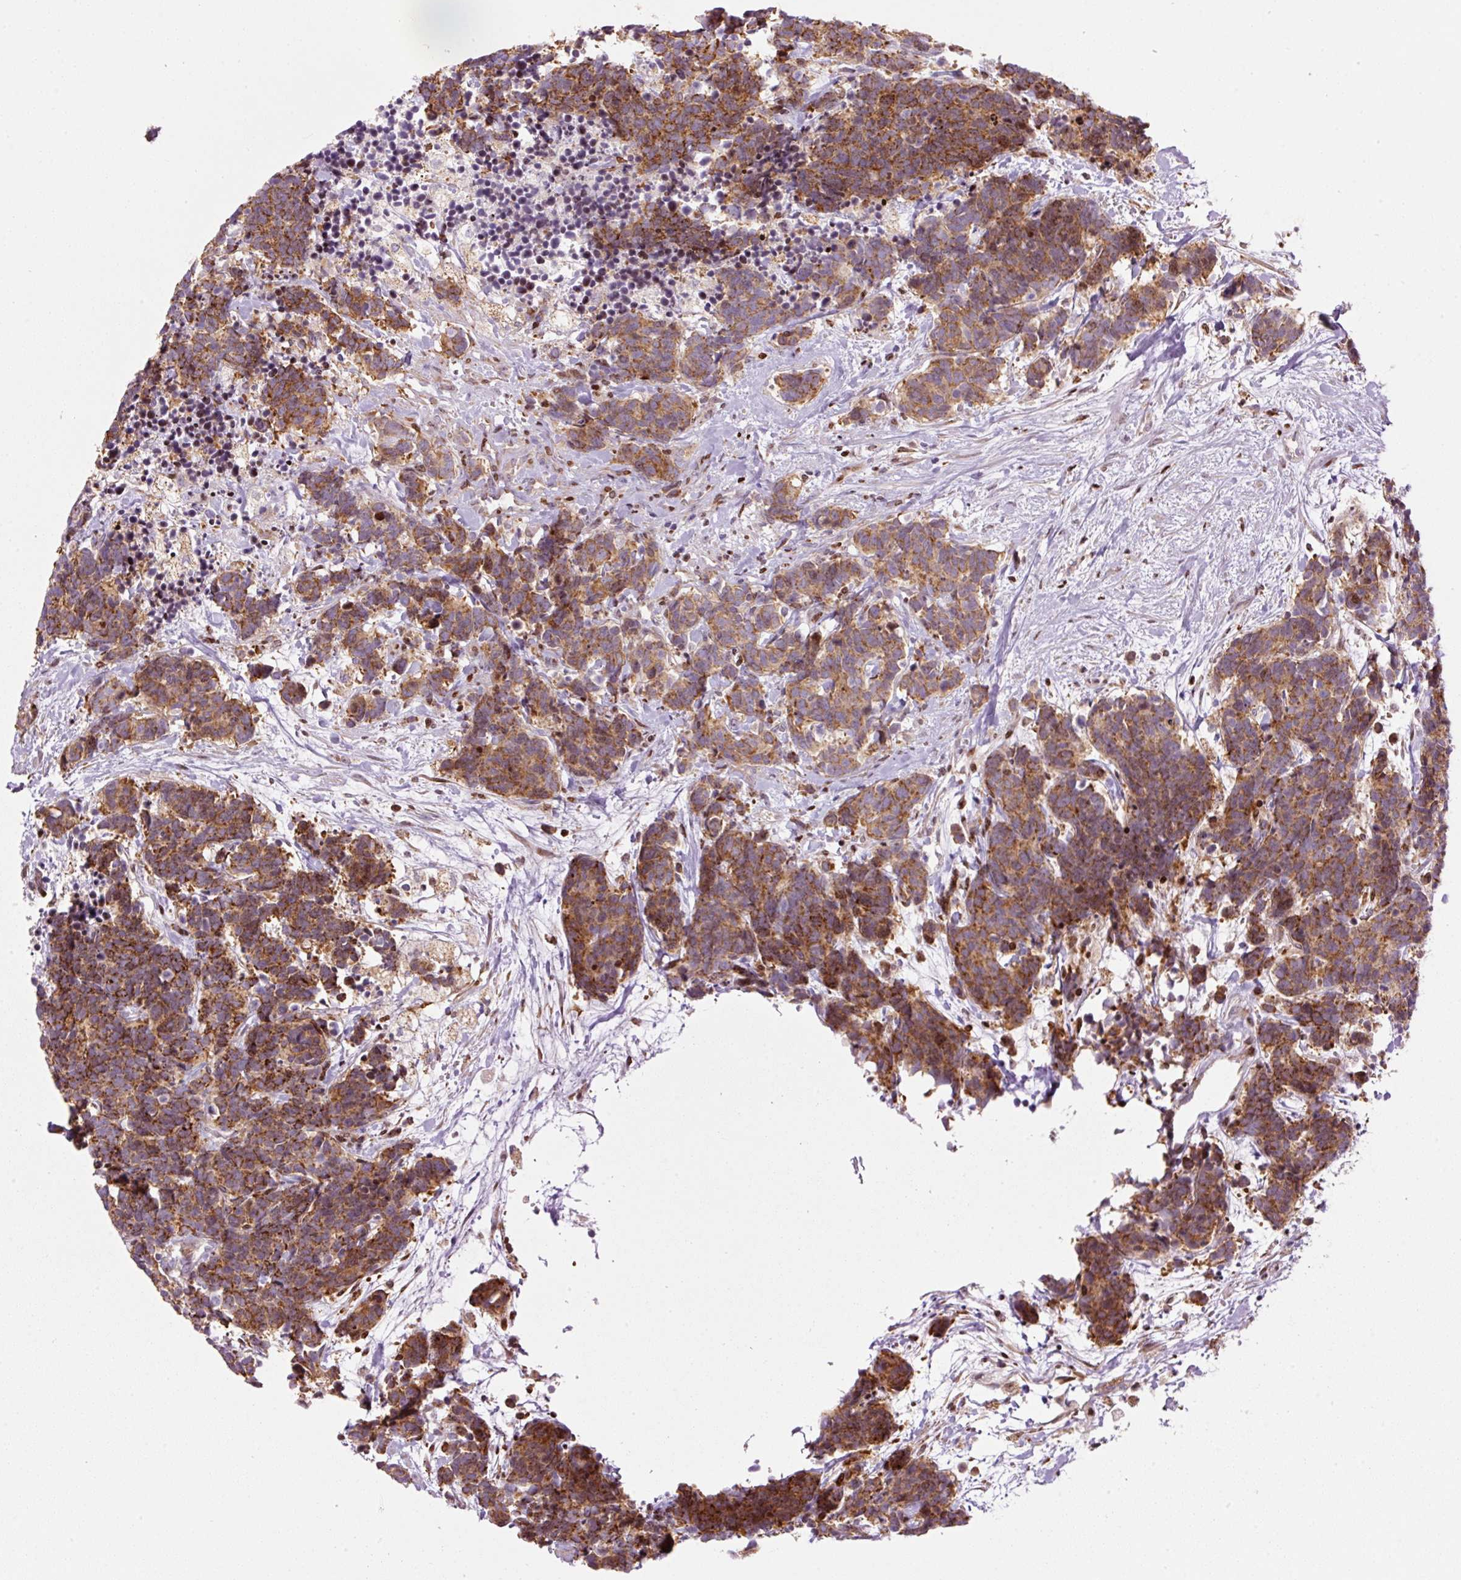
{"staining": {"intensity": "moderate", "quantity": ">75%", "location": "cytoplasmic/membranous"}, "tissue": "carcinoid", "cell_type": "Tumor cells", "image_type": "cancer", "snomed": [{"axis": "morphology", "description": "Carcinoma, NOS"}, {"axis": "morphology", "description": "Carcinoid, malignant, NOS"}, {"axis": "topography", "description": "Prostate"}], "caption": "A photomicrograph showing moderate cytoplasmic/membranous expression in approximately >75% of tumor cells in carcinoid, as visualized by brown immunohistochemical staining.", "gene": "TMEM8B", "patient": {"sex": "male", "age": 57}}